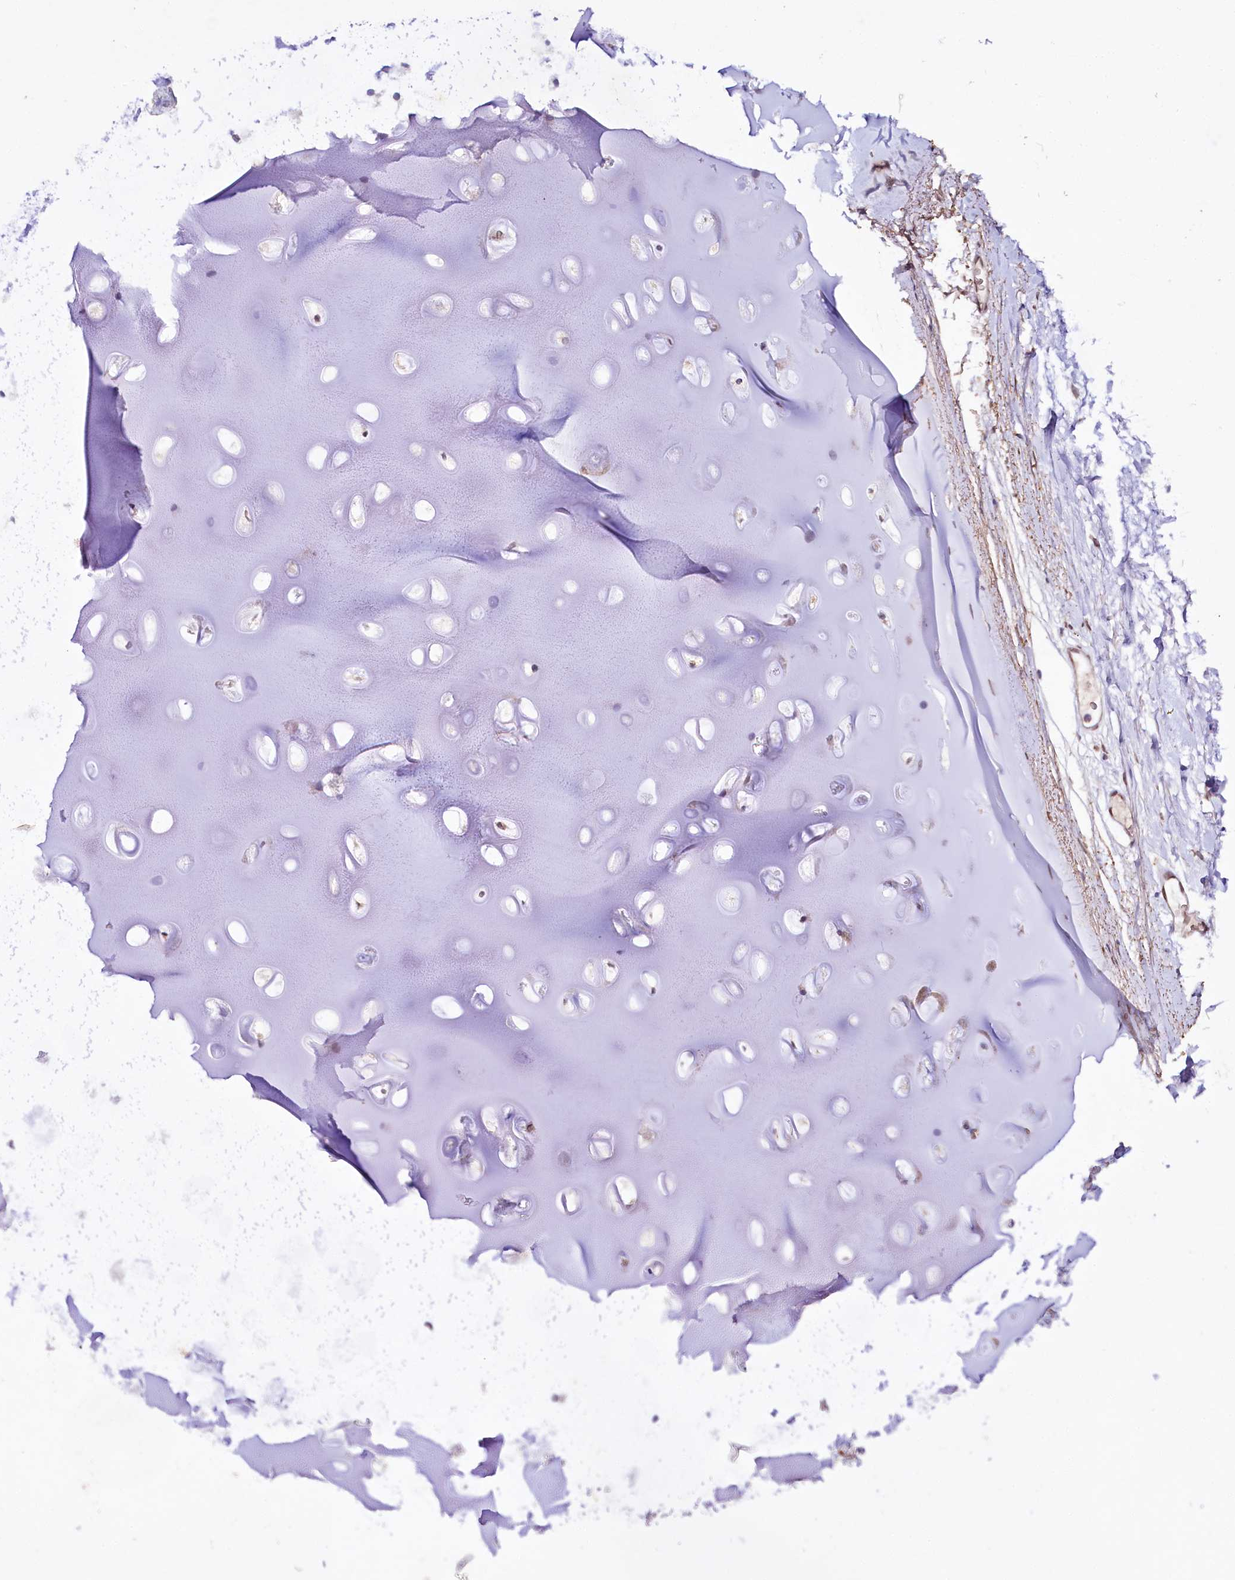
{"staining": {"intensity": "moderate", "quantity": "25%-75%", "location": "nuclear"}, "tissue": "adipose tissue", "cell_type": "Adipocytes", "image_type": "normal", "snomed": [{"axis": "morphology", "description": "Normal tissue, NOS"}, {"axis": "topography", "description": "Lymph node"}, {"axis": "topography", "description": "Bronchus"}], "caption": "Immunohistochemical staining of unremarkable adipose tissue displays medium levels of moderate nuclear expression in about 25%-75% of adipocytes. Ihc stains the protein of interest in brown and the nuclei are stained blue.", "gene": "ZNF226", "patient": {"sex": "male", "age": 63}}